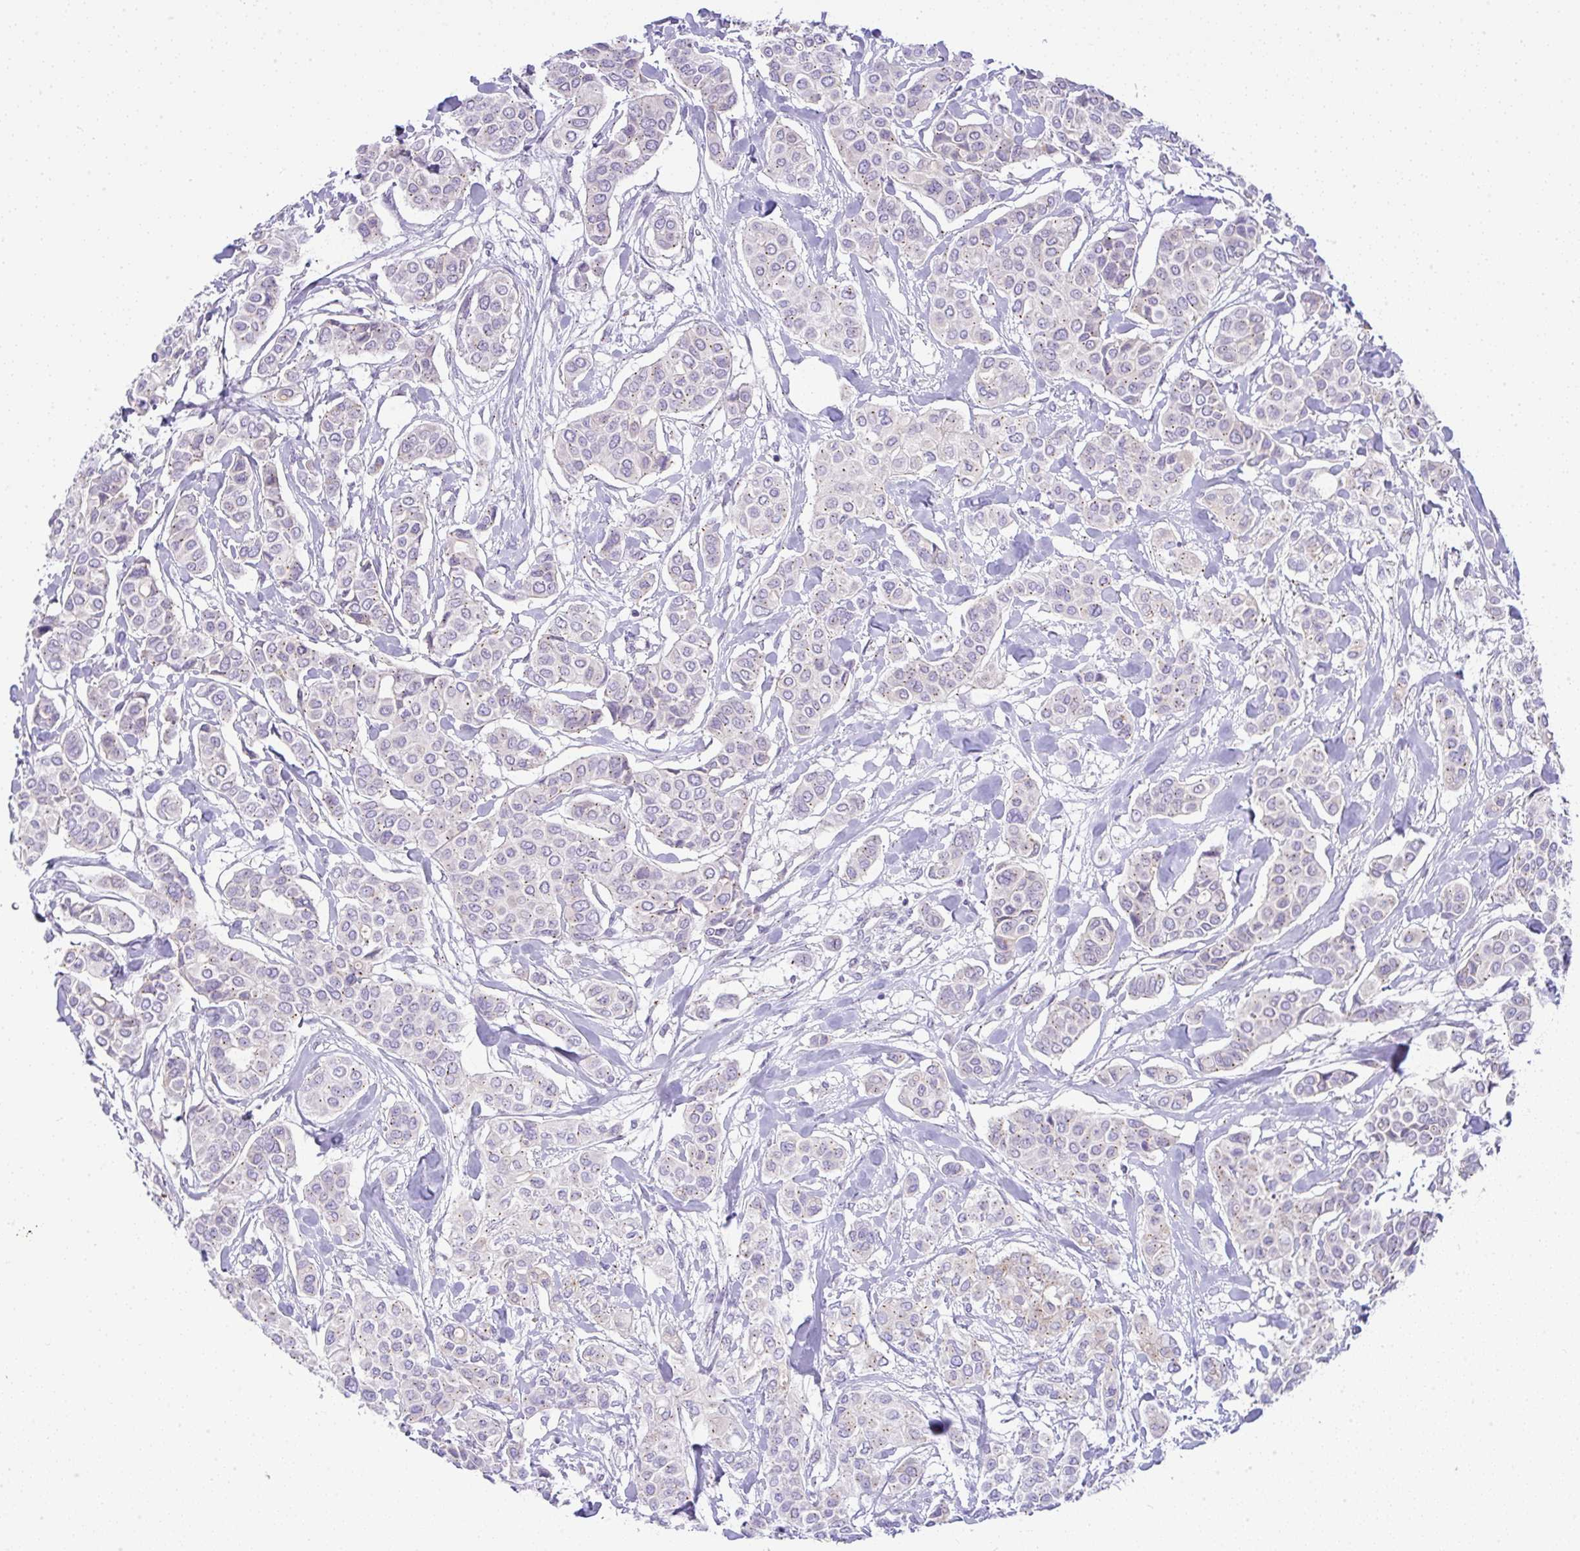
{"staining": {"intensity": "weak", "quantity": "<25%", "location": "cytoplasmic/membranous"}, "tissue": "breast cancer", "cell_type": "Tumor cells", "image_type": "cancer", "snomed": [{"axis": "morphology", "description": "Lobular carcinoma"}, {"axis": "topography", "description": "Breast"}], "caption": "Tumor cells are negative for protein expression in human breast cancer.", "gene": "FAM177A1", "patient": {"sex": "female", "age": 51}}